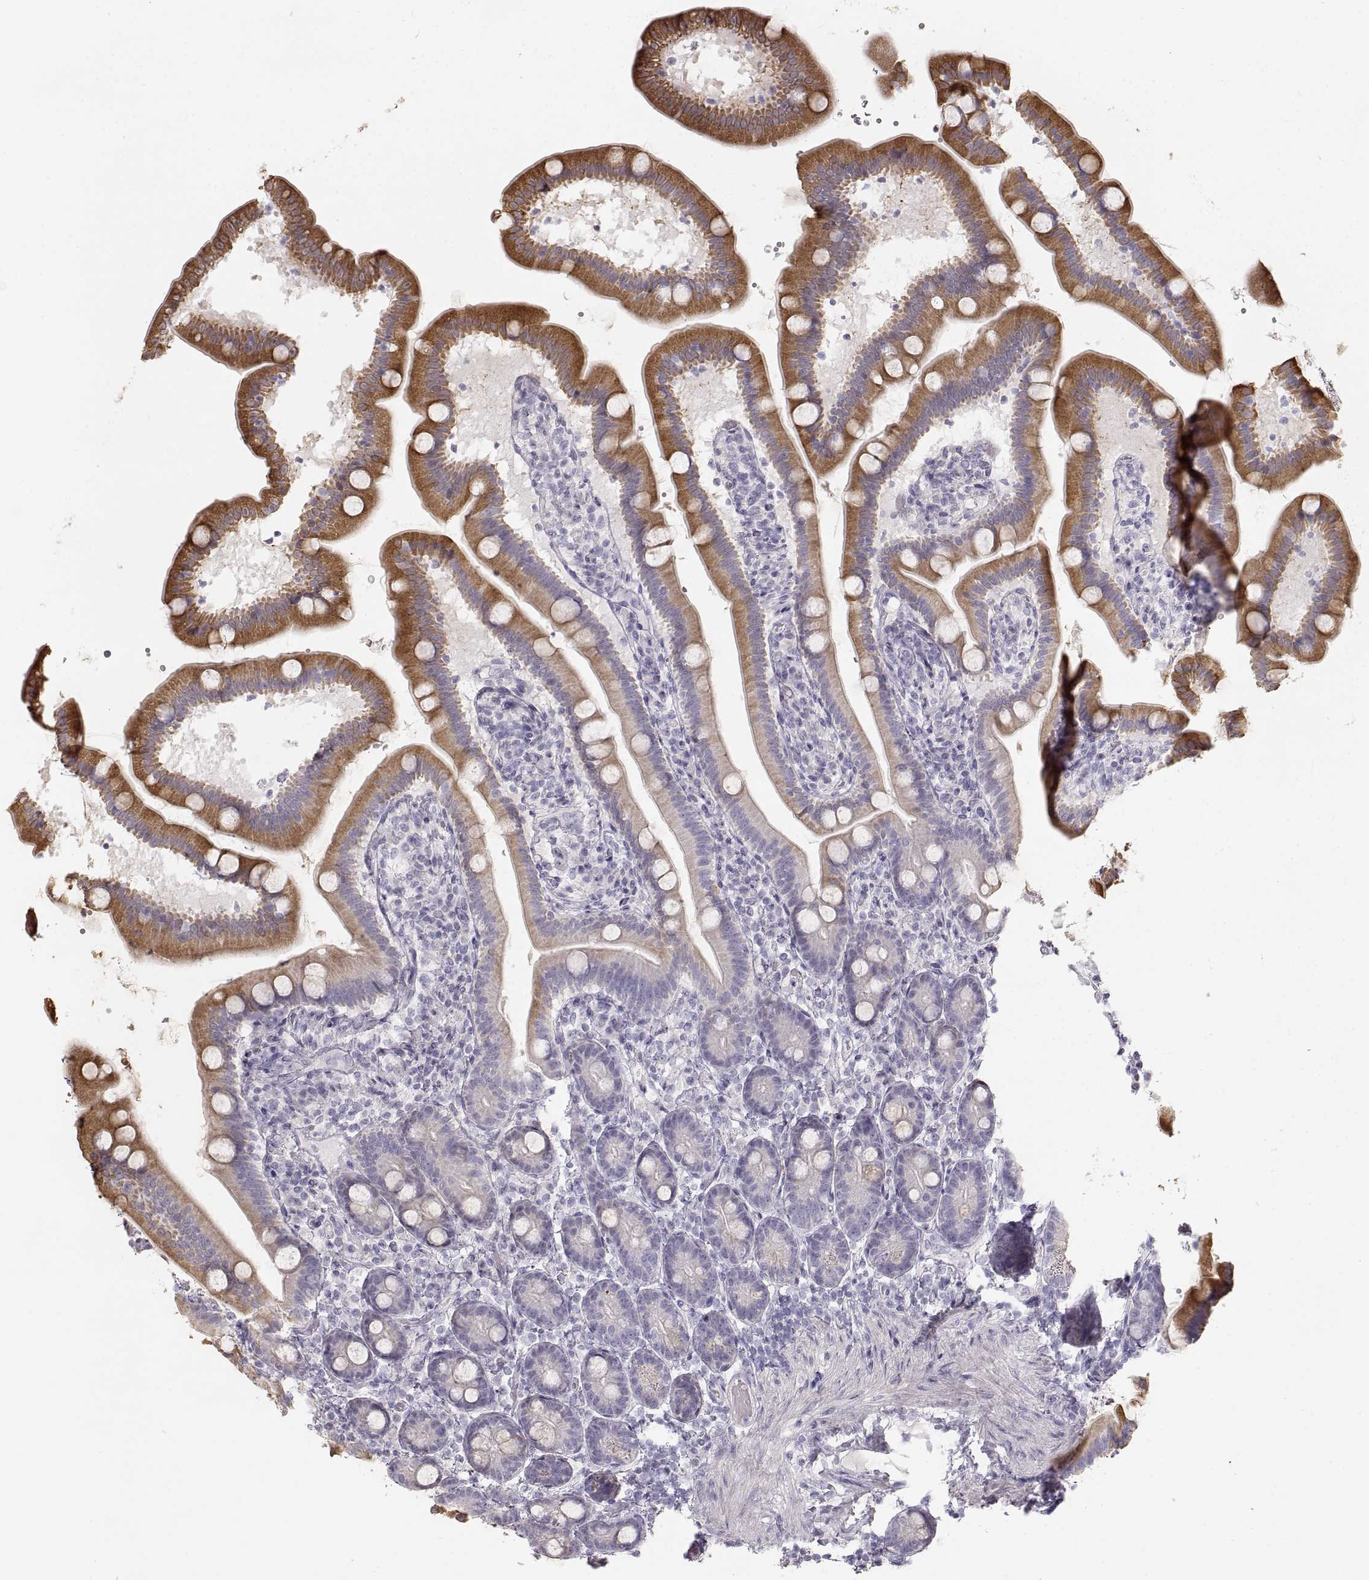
{"staining": {"intensity": "moderate", "quantity": "<25%", "location": "cytoplasmic/membranous"}, "tissue": "small intestine", "cell_type": "Glandular cells", "image_type": "normal", "snomed": [{"axis": "morphology", "description": "Normal tissue, NOS"}, {"axis": "topography", "description": "Small intestine"}], "caption": "Glandular cells exhibit moderate cytoplasmic/membranous positivity in approximately <25% of cells in benign small intestine. (Stains: DAB (3,3'-diaminobenzidine) in brown, nuclei in blue, Microscopy: brightfield microscopy at high magnification).", "gene": "ZP3", "patient": {"sex": "male", "age": 66}}